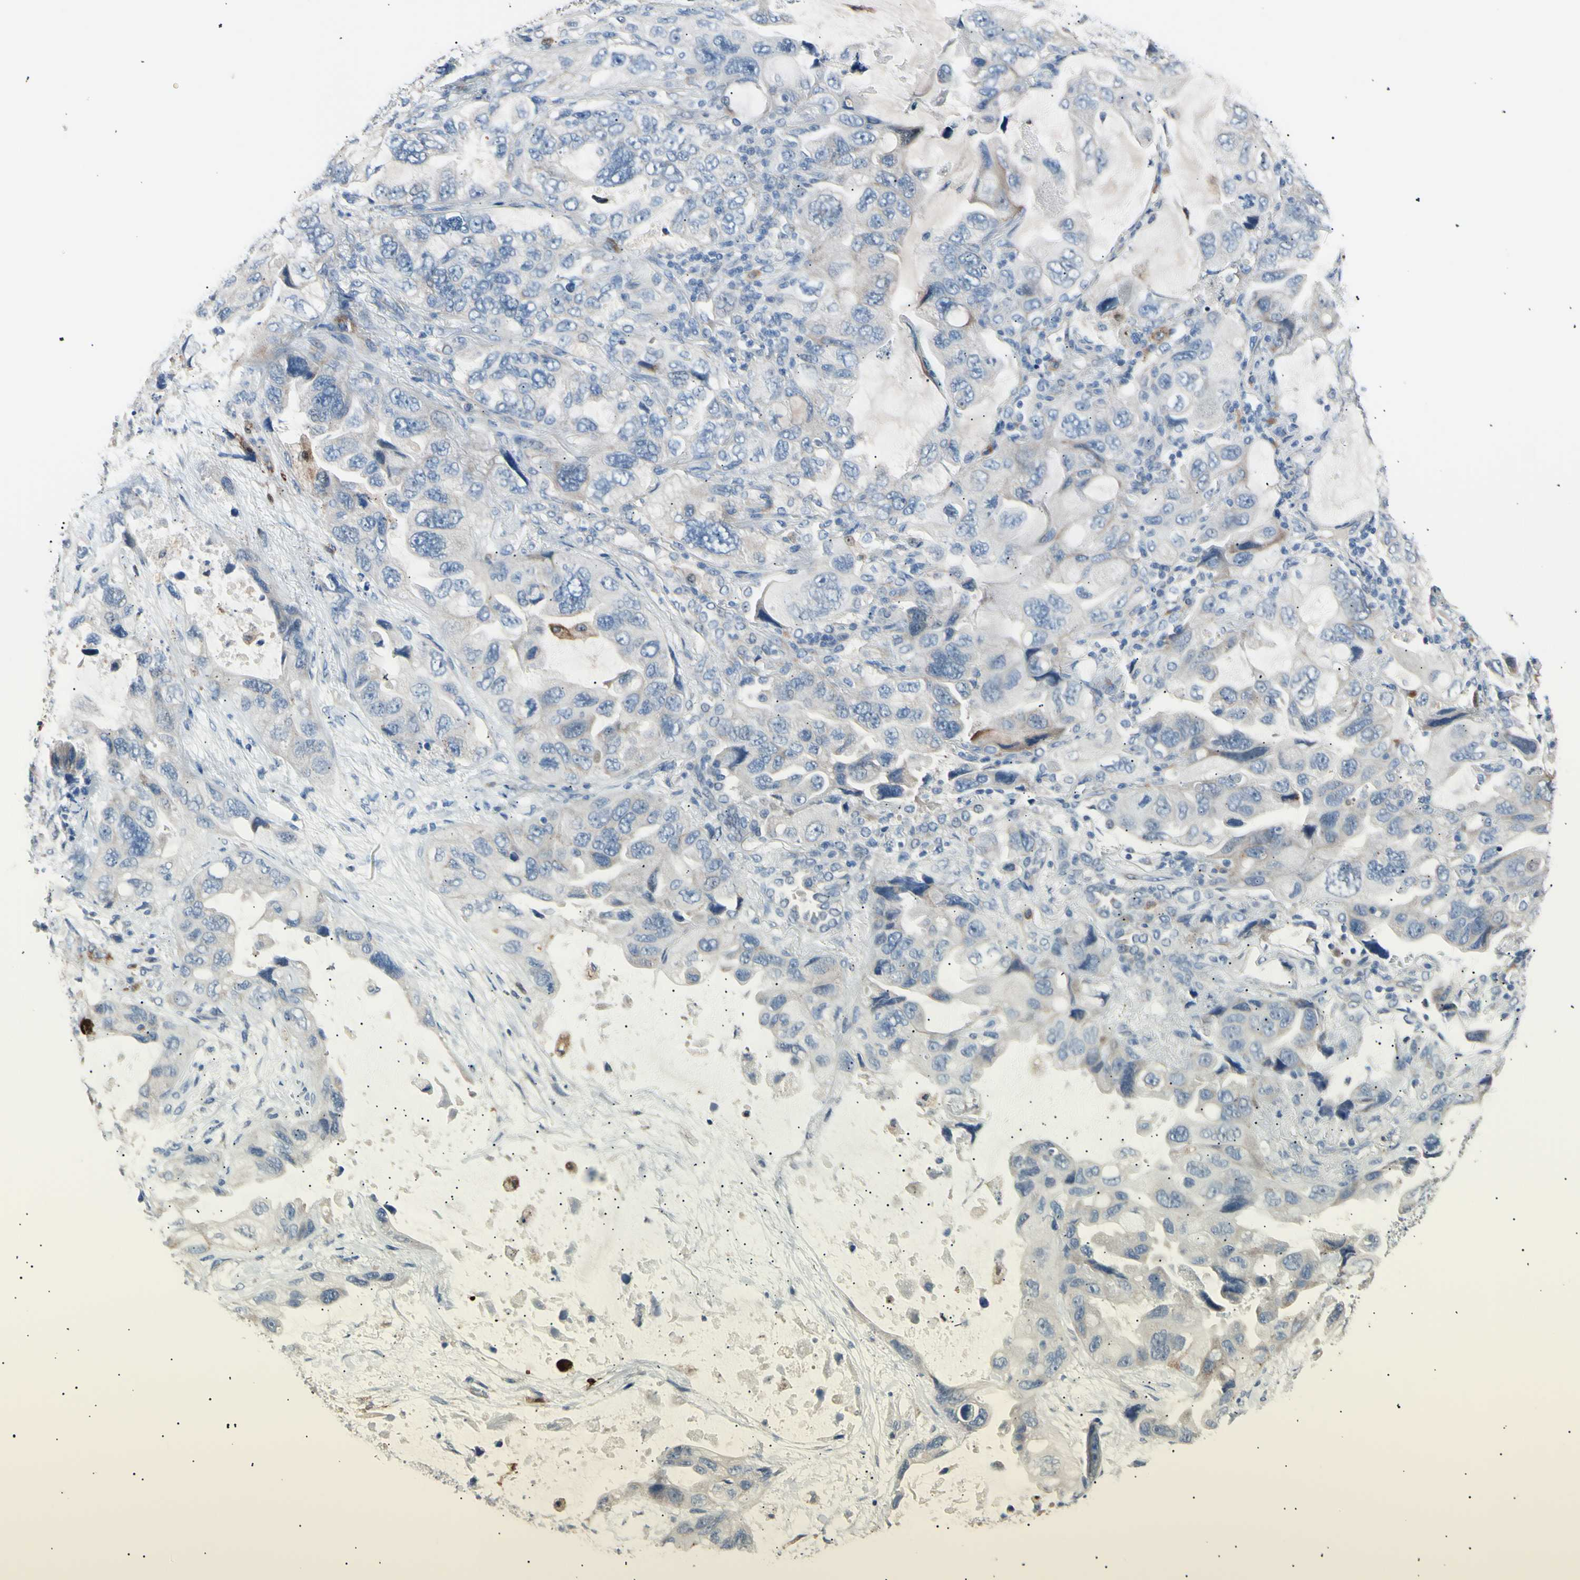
{"staining": {"intensity": "negative", "quantity": "none", "location": "none"}, "tissue": "lung cancer", "cell_type": "Tumor cells", "image_type": "cancer", "snomed": [{"axis": "morphology", "description": "Squamous cell carcinoma, NOS"}, {"axis": "topography", "description": "Lung"}], "caption": "Immunohistochemistry photomicrograph of human lung cancer (squamous cell carcinoma) stained for a protein (brown), which demonstrates no staining in tumor cells. The staining is performed using DAB brown chromogen with nuclei counter-stained in using hematoxylin.", "gene": "LDLR", "patient": {"sex": "female", "age": 73}}